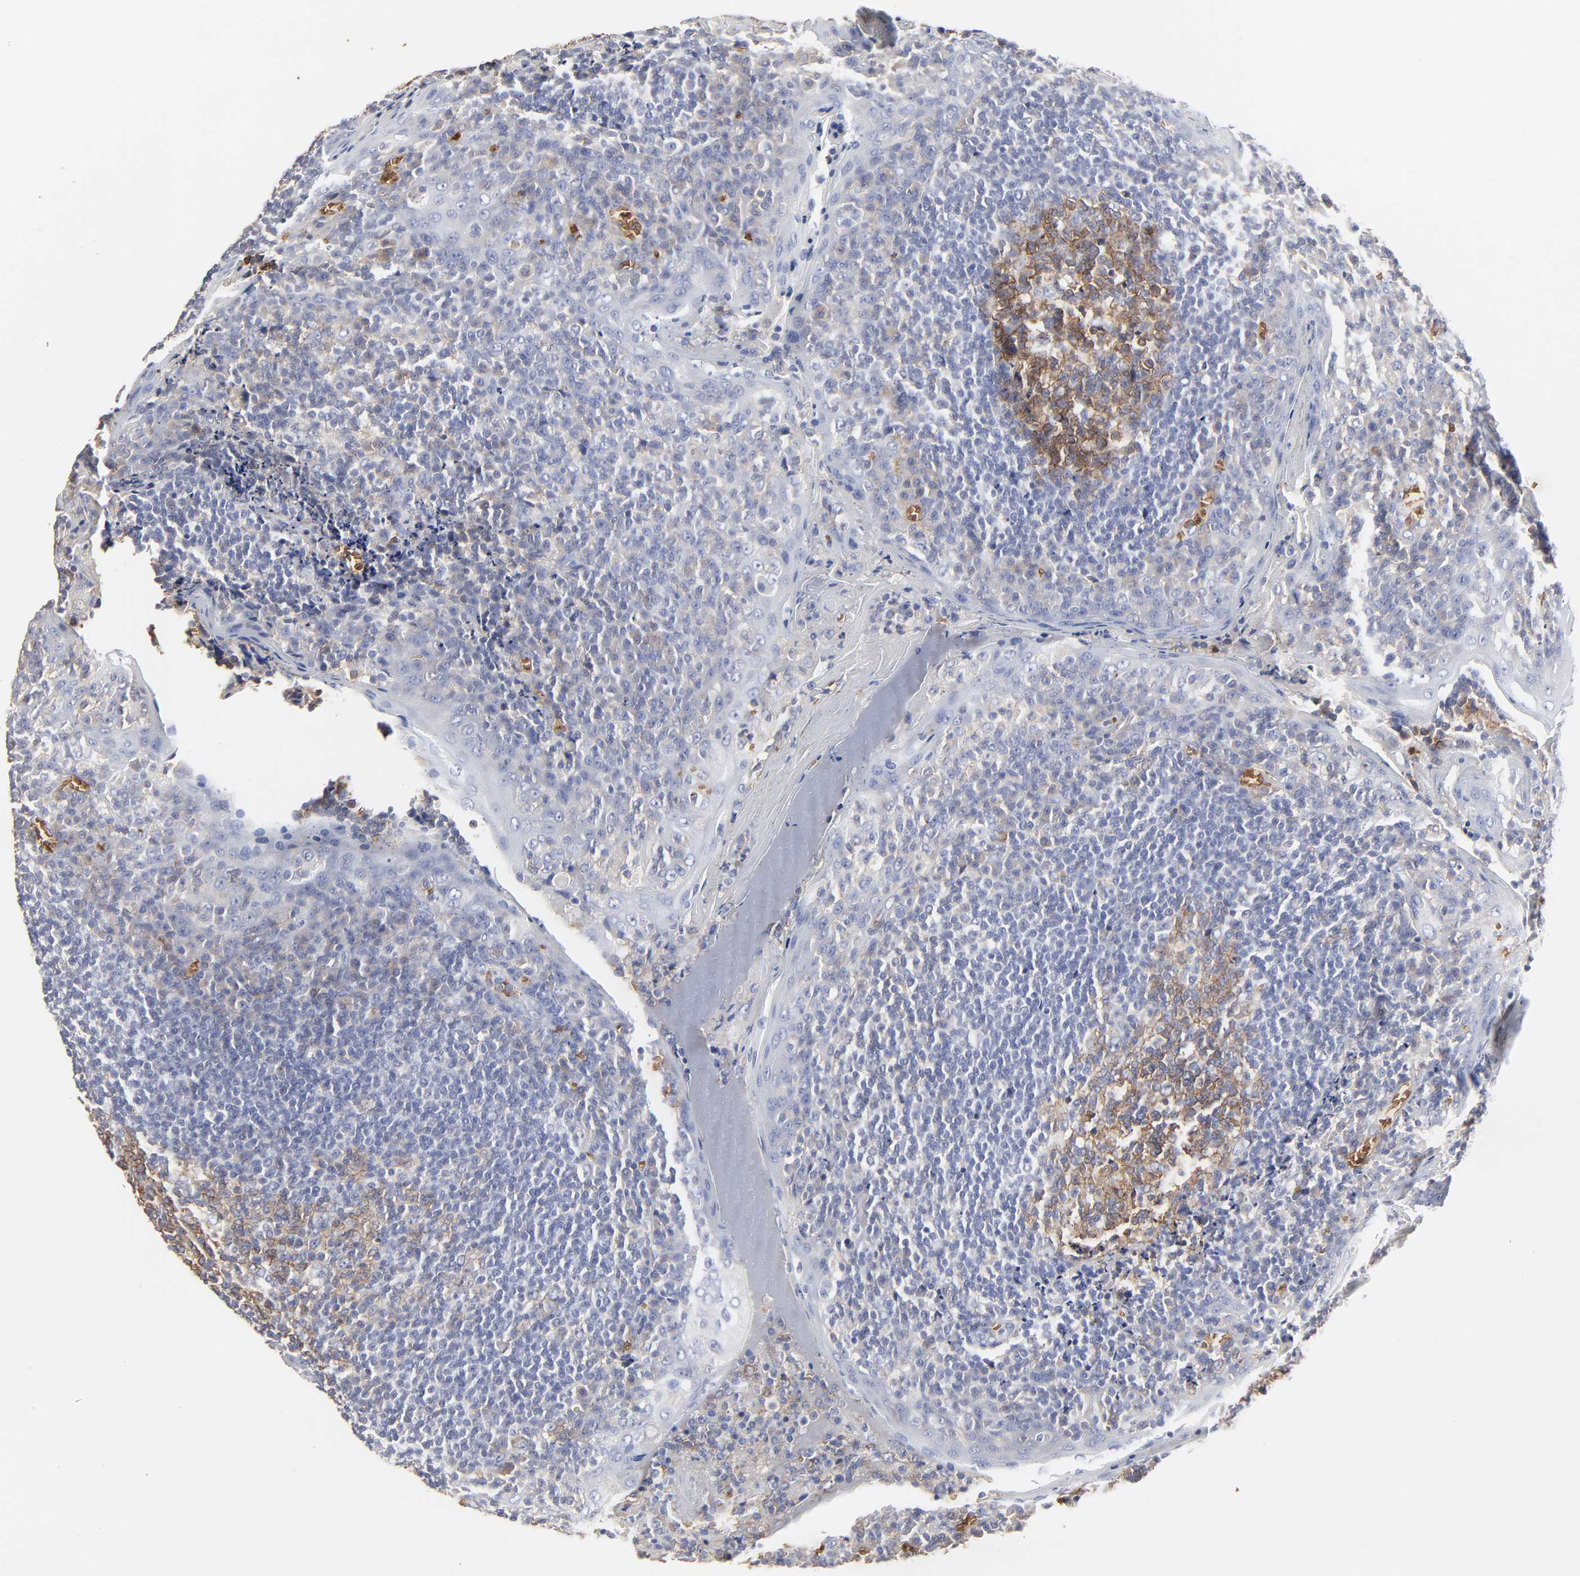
{"staining": {"intensity": "moderate", "quantity": ">75%", "location": "cytoplasmic/membranous"}, "tissue": "tonsil", "cell_type": "Germinal center cells", "image_type": "normal", "snomed": [{"axis": "morphology", "description": "Normal tissue, NOS"}, {"axis": "topography", "description": "Tonsil"}], "caption": "DAB (3,3'-diaminobenzidine) immunohistochemical staining of unremarkable human tonsil reveals moderate cytoplasmic/membranous protein expression in about >75% of germinal center cells. (DAB (3,3'-diaminobenzidine) = brown stain, brightfield microscopy at high magnification).", "gene": "PAG1", "patient": {"sex": "male", "age": 31}}